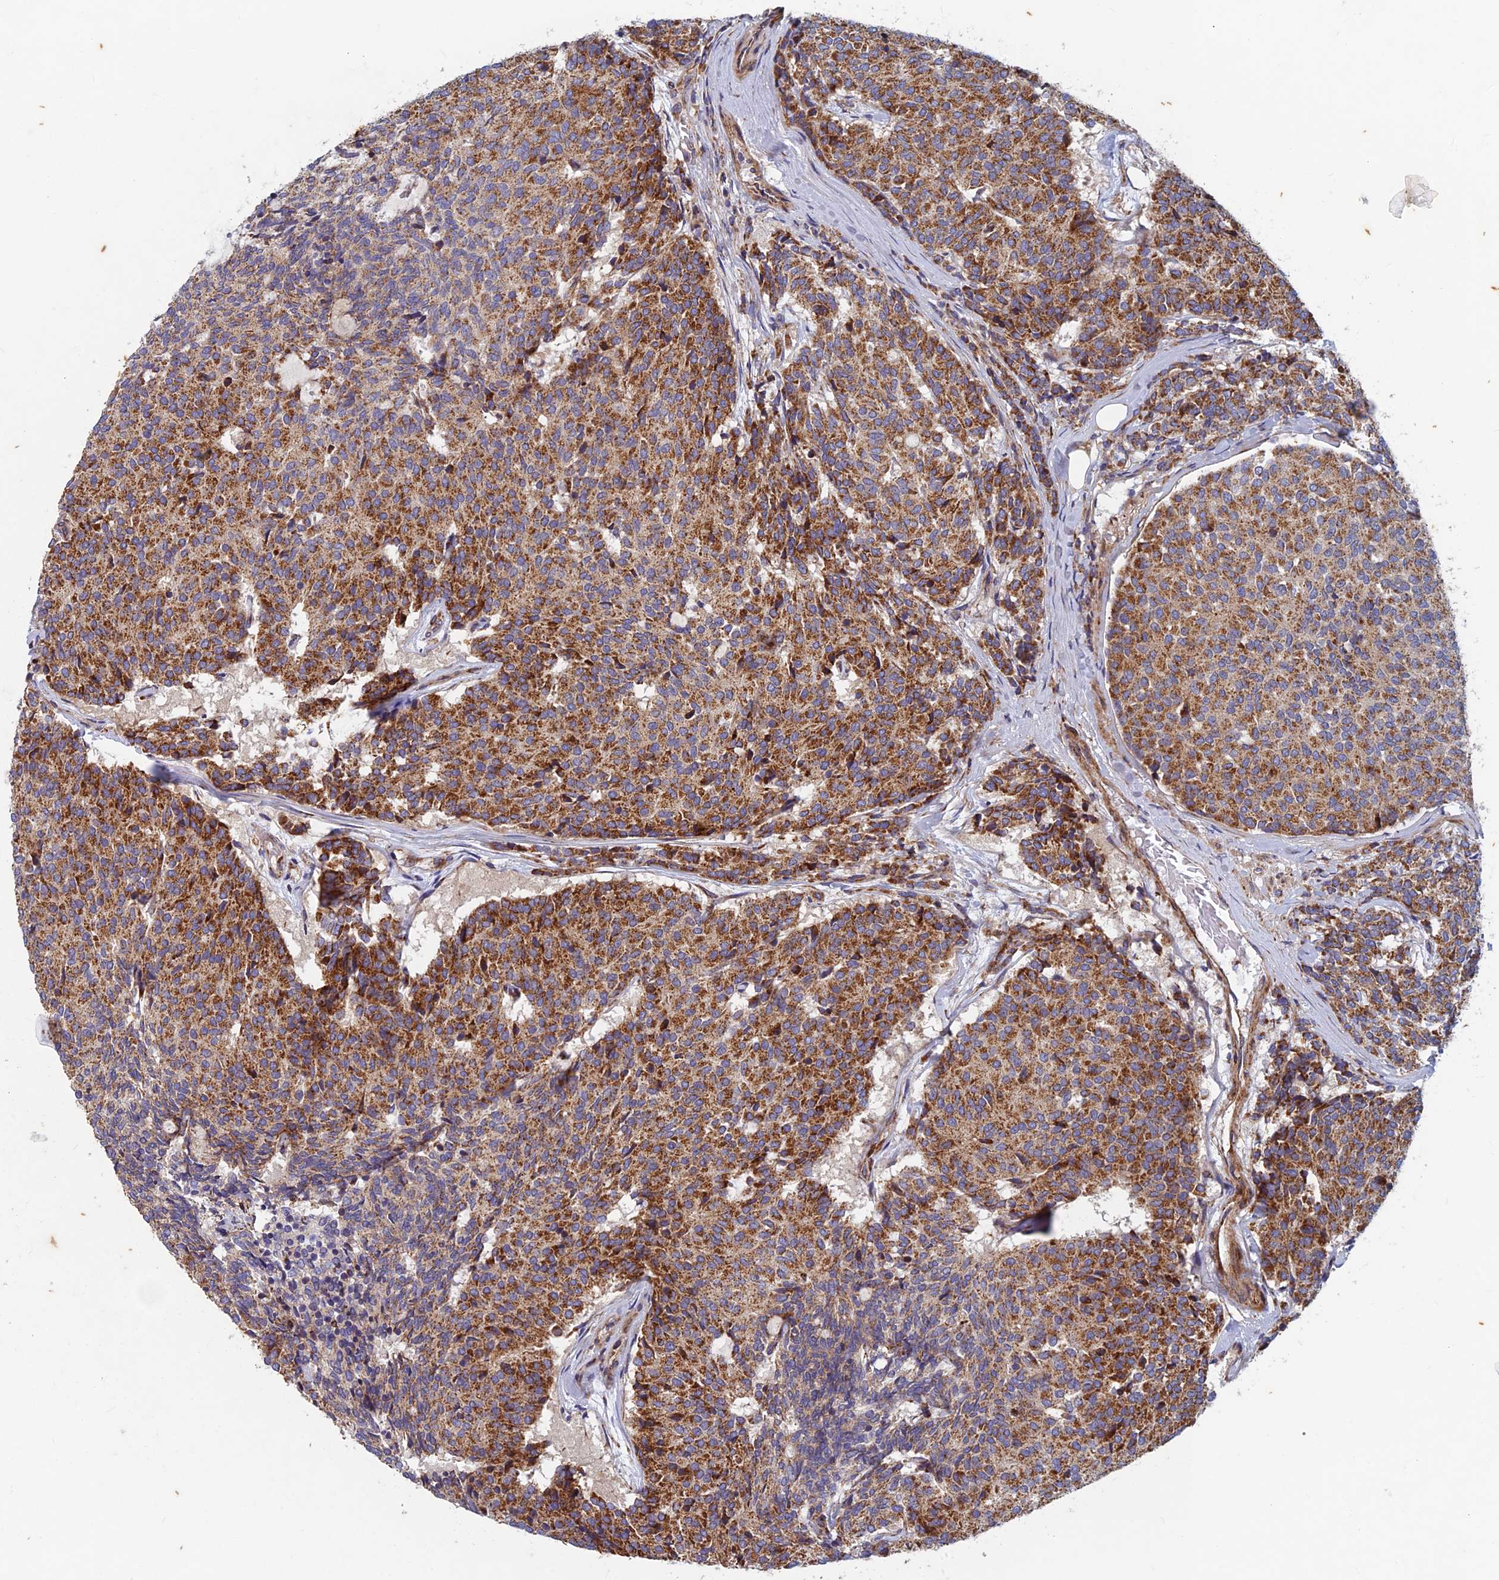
{"staining": {"intensity": "moderate", "quantity": ">75%", "location": "cytoplasmic/membranous"}, "tissue": "carcinoid", "cell_type": "Tumor cells", "image_type": "cancer", "snomed": [{"axis": "morphology", "description": "Carcinoid, malignant, NOS"}, {"axis": "topography", "description": "Pancreas"}], "caption": "Tumor cells exhibit medium levels of moderate cytoplasmic/membranous positivity in approximately >75% of cells in malignant carcinoid.", "gene": "AP4S1", "patient": {"sex": "female", "age": 54}}